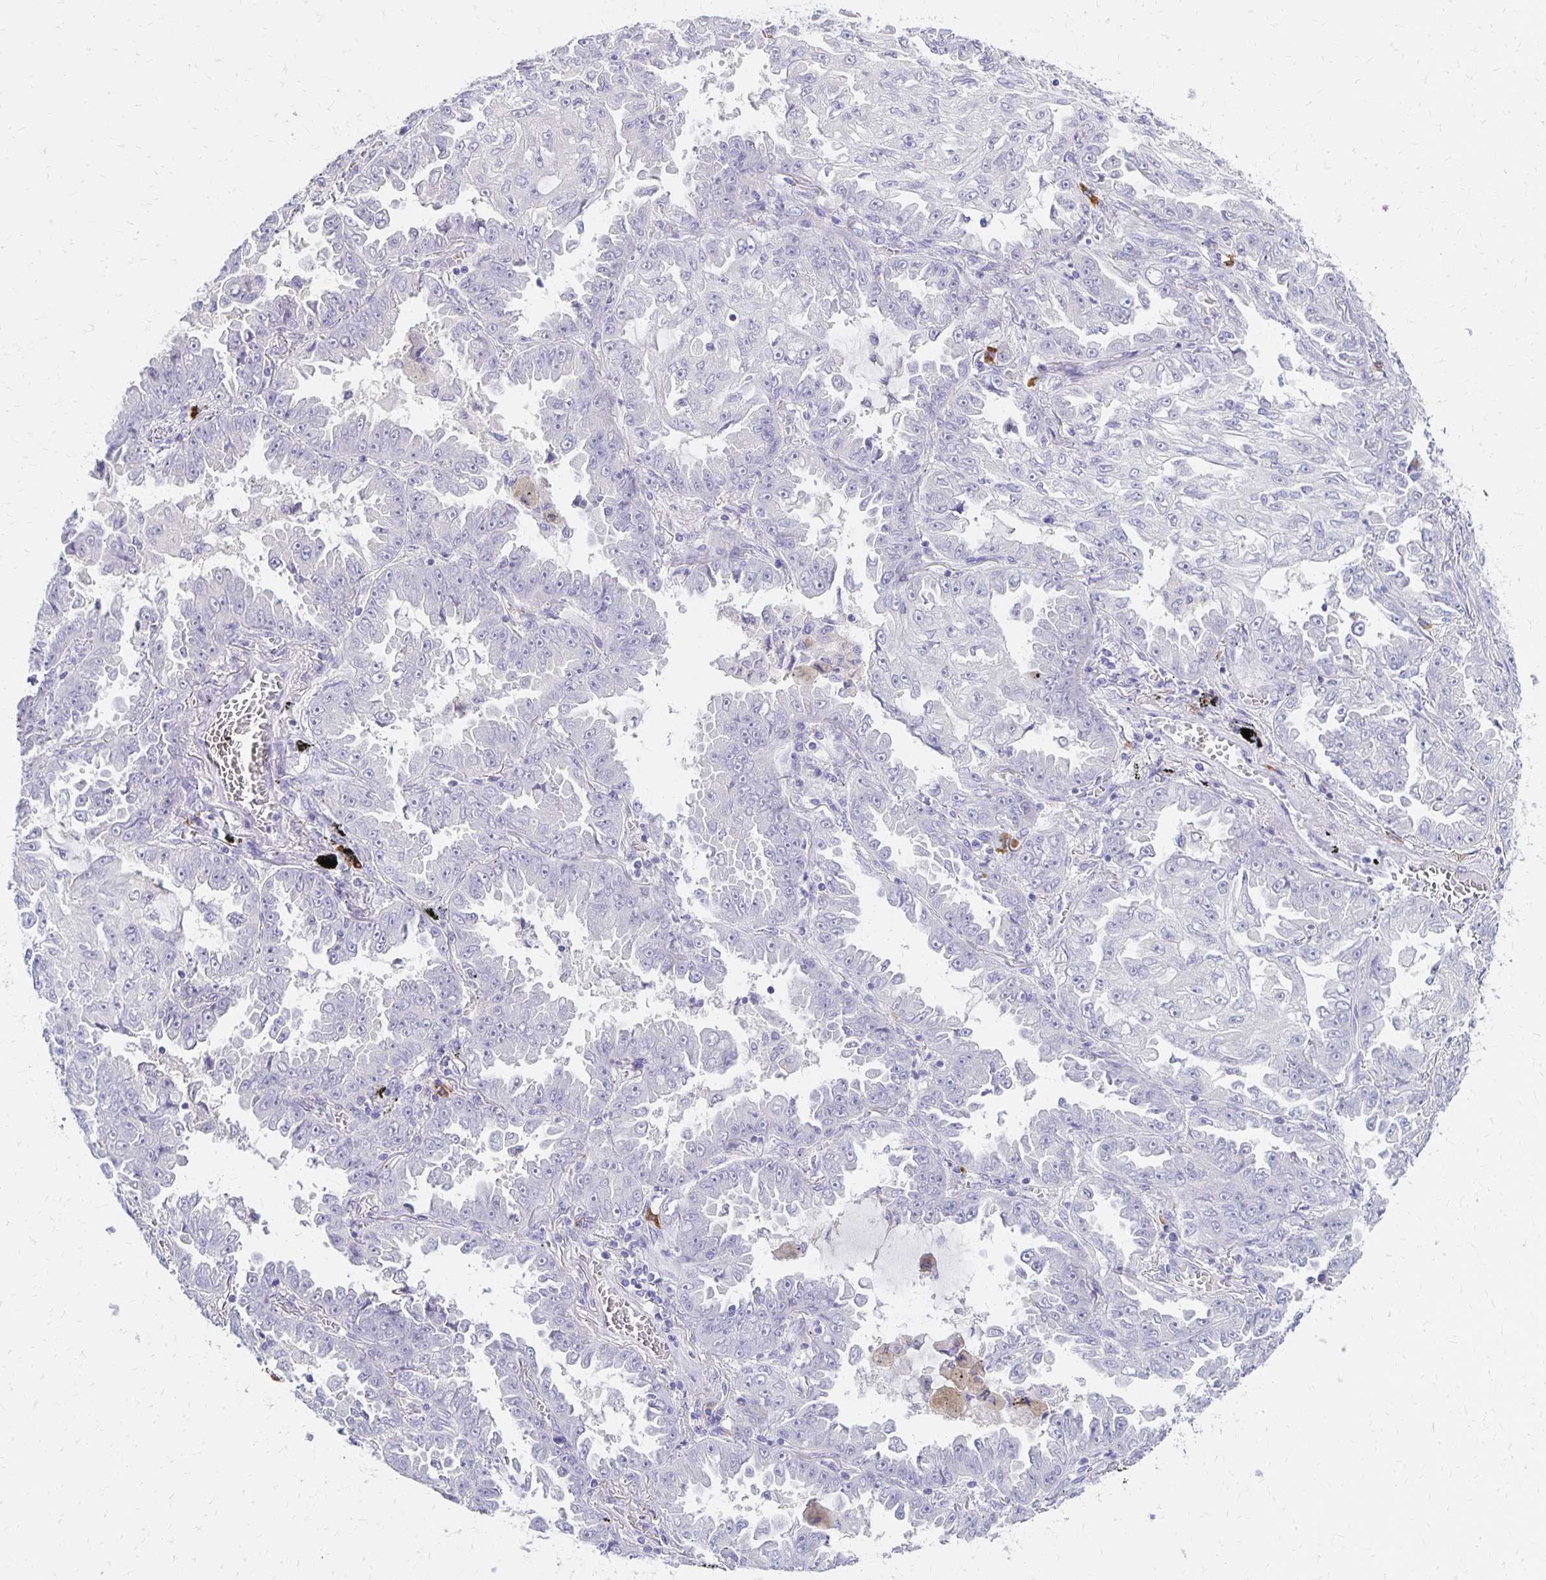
{"staining": {"intensity": "negative", "quantity": "none", "location": "none"}, "tissue": "lung cancer", "cell_type": "Tumor cells", "image_type": "cancer", "snomed": [{"axis": "morphology", "description": "Adenocarcinoma, NOS"}, {"axis": "topography", "description": "Lung"}], "caption": "The histopathology image reveals no staining of tumor cells in lung adenocarcinoma.", "gene": "FNTB", "patient": {"sex": "female", "age": 52}}